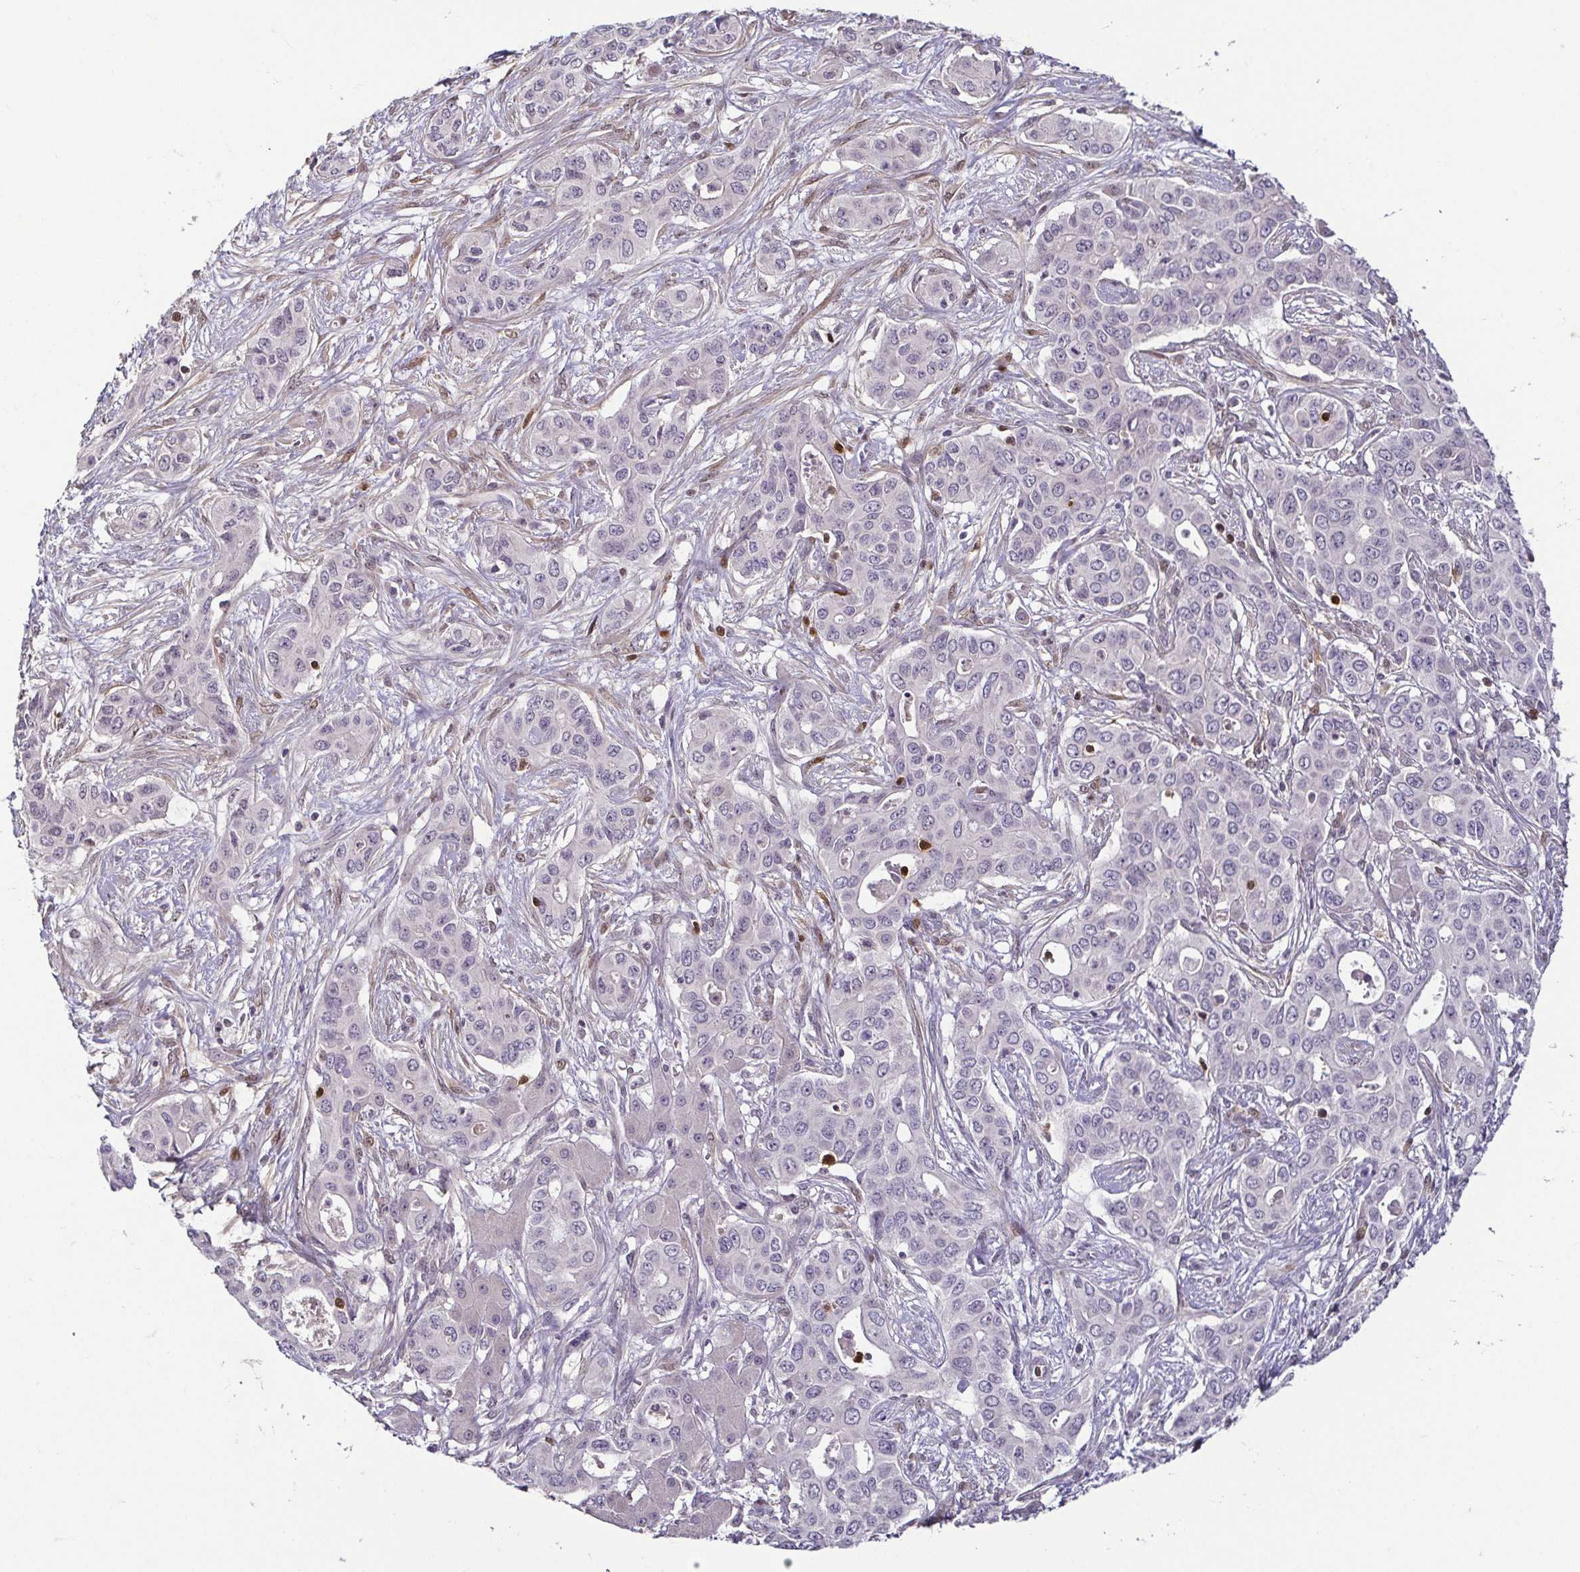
{"staining": {"intensity": "negative", "quantity": "none", "location": "none"}, "tissue": "liver cancer", "cell_type": "Tumor cells", "image_type": "cancer", "snomed": [{"axis": "morphology", "description": "Cholangiocarcinoma"}, {"axis": "topography", "description": "Liver"}], "caption": "A photomicrograph of human liver cholangiocarcinoma is negative for staining in tumor cells.", "gene": "HOPX", "patient": {"sex": "female", "age": 65}}